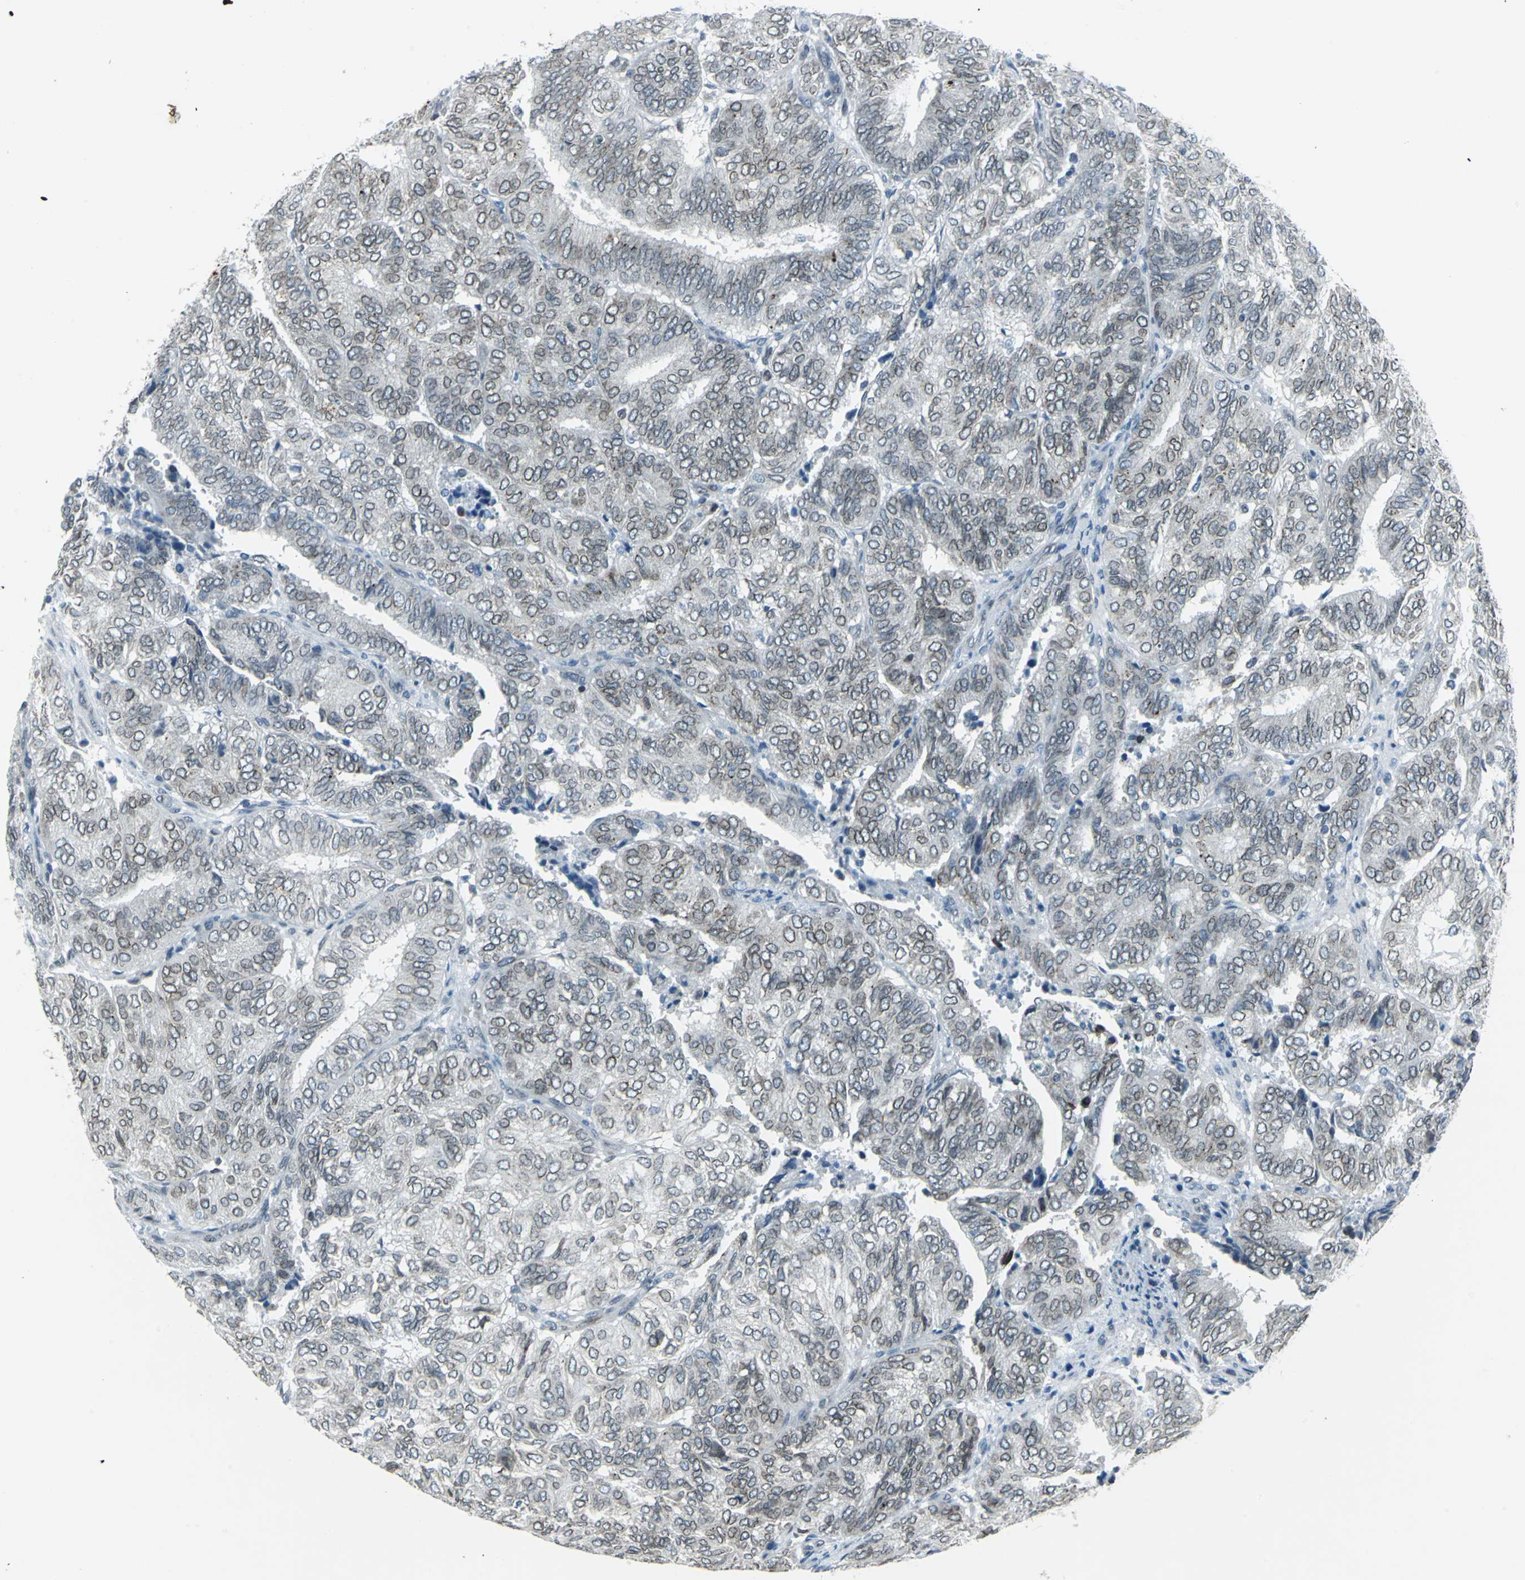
{"staining": {"intensity": "weak", "quantity": ">75%", "location": "cytoplasmic/membranous,nuclear"}, "tissue": "endometrial cancer", "cell_type": "Tumor cells", "image_type": "cancer", "snomed": [{"axis": "morphology", "description": "Adenocarcinoma, NOS"}, {"axis": "topography", "description": "Uterus"}], "caption": "Brown immunohistochemical staining in human endometrial adenocarcinoma demonstrates weak cytoplasmic/membranous and nuclear positivity in about >75% of tumor cells. (Stains: DAB (3,3'-diaminobenzidine) in brown, nuclei in blue, Microscopy: brightfield microscopy at high magnification).", "gene": "SNUPN", "patient": {"sex": "female", "age": 60}}